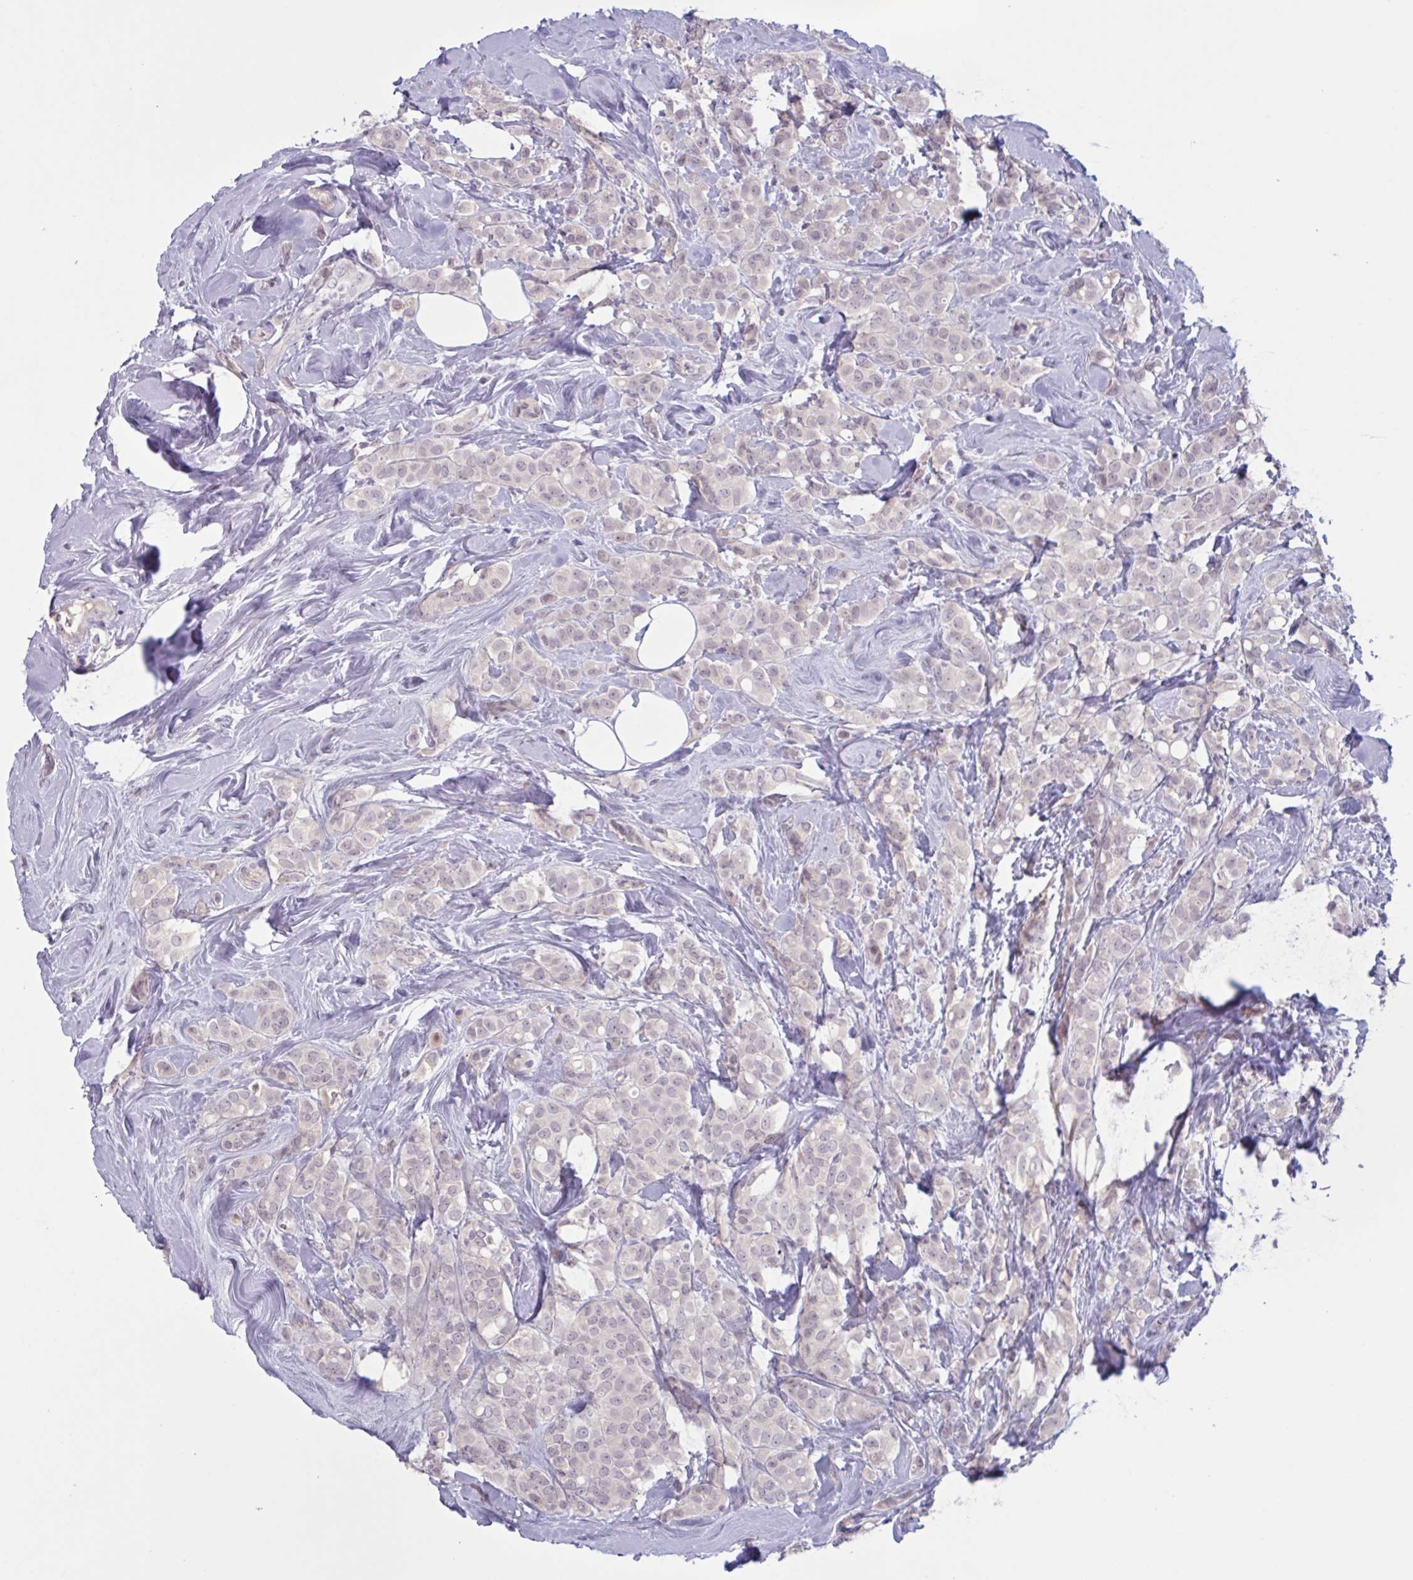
{"staining": {"intensity": "negative", "quantity": "none", "location": "none"}, "tissue": "breast cancer", "cell_type": "Tumor cells", "image_type": "cancer", "snomed": [{"axis": "morphology", "description": "Lobular carcinoma"}, {"axis": "topography", "description": "Breast"}], "caption": "Tumor cells show no significant positivity in lobular carcinoma (breast).", "gene": "RFPL4B", "patient": {"sex": "female", "age": 68}}